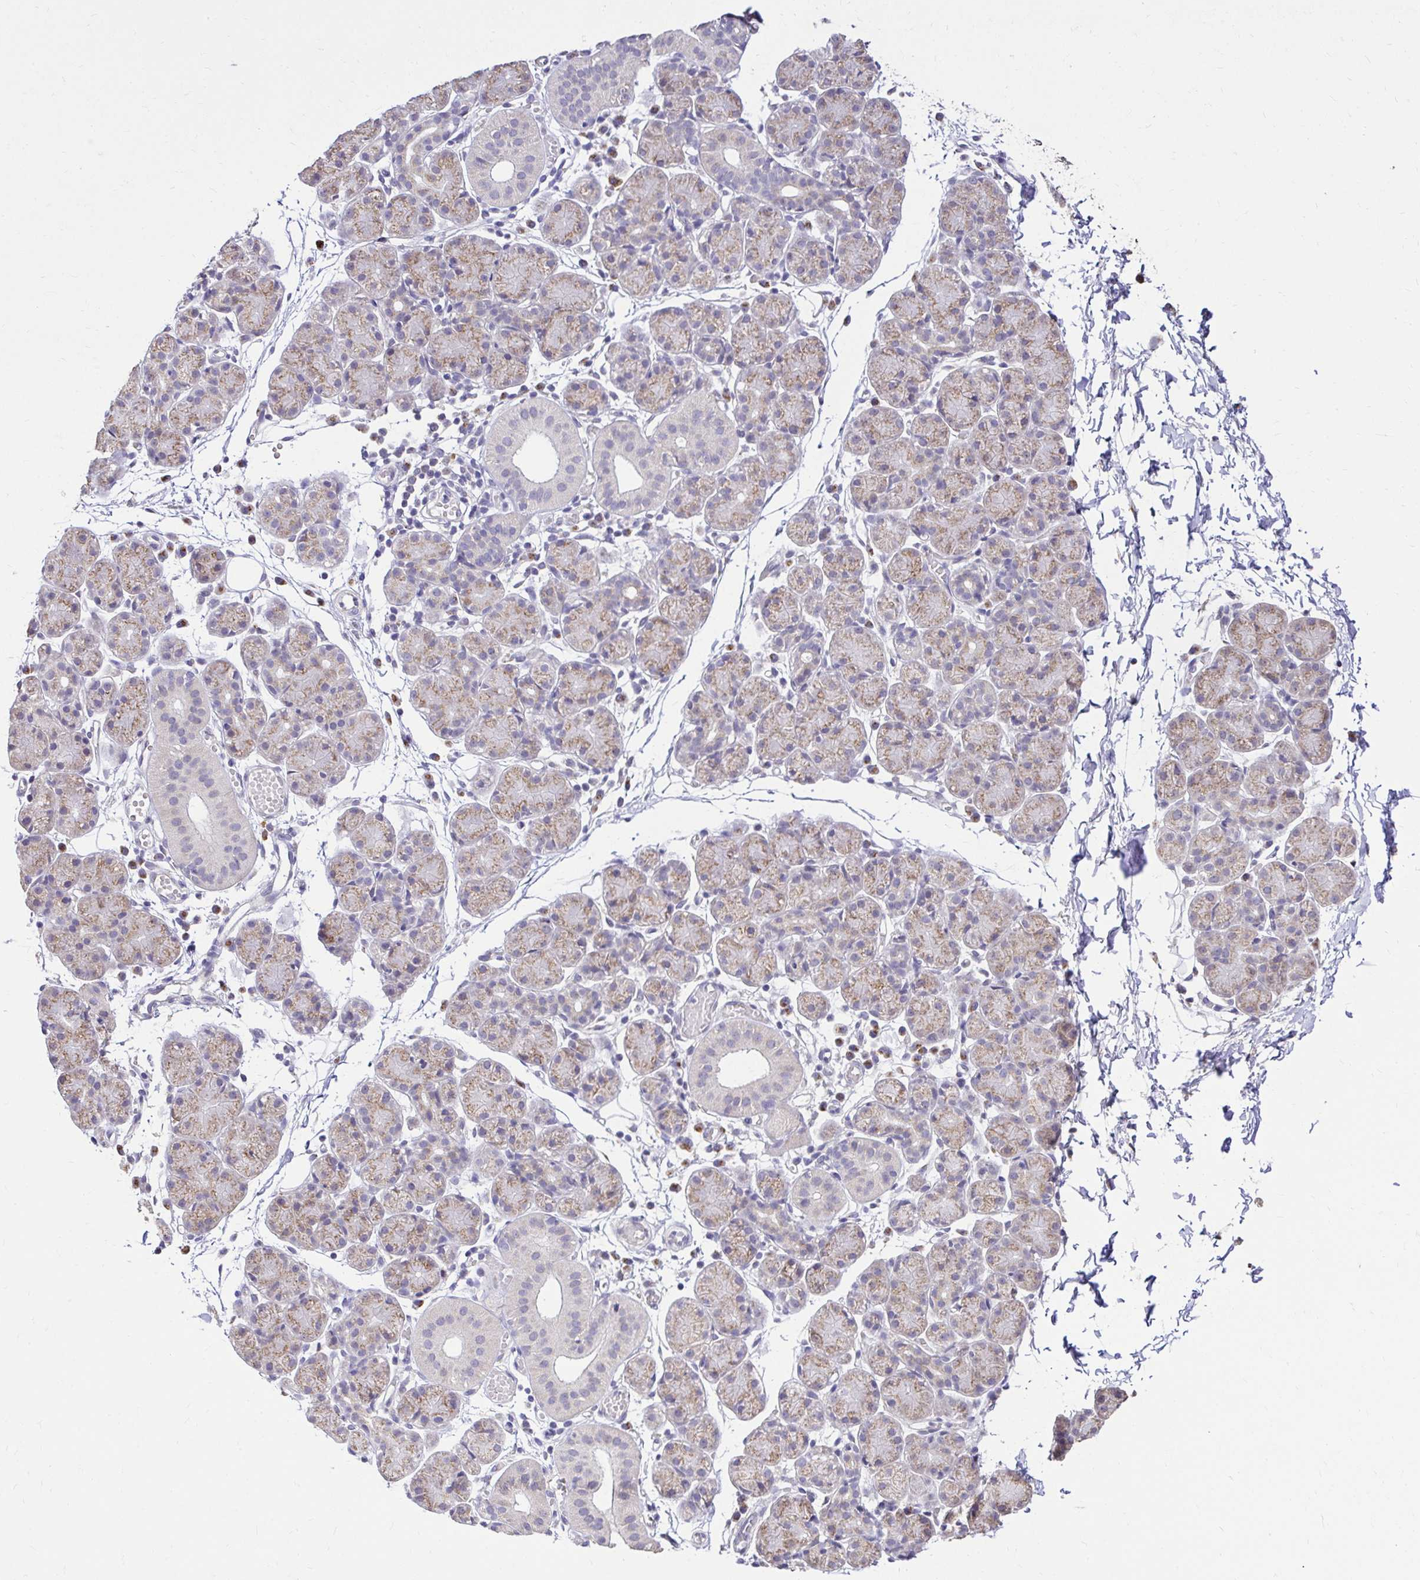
{"staining": {"intensity": "moderate", "quantity": "25%-75%", "location": "cytoplasmic/membranous"}, "tissue": "salivary gland", "cell_type": "Glandular cells", "image_type": "normal", "snomed": [{"axis": "morphology", "description": "Normal tissue, NOS"}, {"axis": "morphology", "description": "Inflammation, NOS"}, {"axis": "topography", "description": "Lymph node"}, {"axis": "topography", "description": "Salivary gland"}], "caption": "This photomicrograph reveals IHC staining of unremarkable salivary gland, with medium moderate cytoplasmic/membranous positivity in about 25%-75% of glandular cells.", "gene": "KIAA1210", "patient": {"sex": "male", "age": 3}}